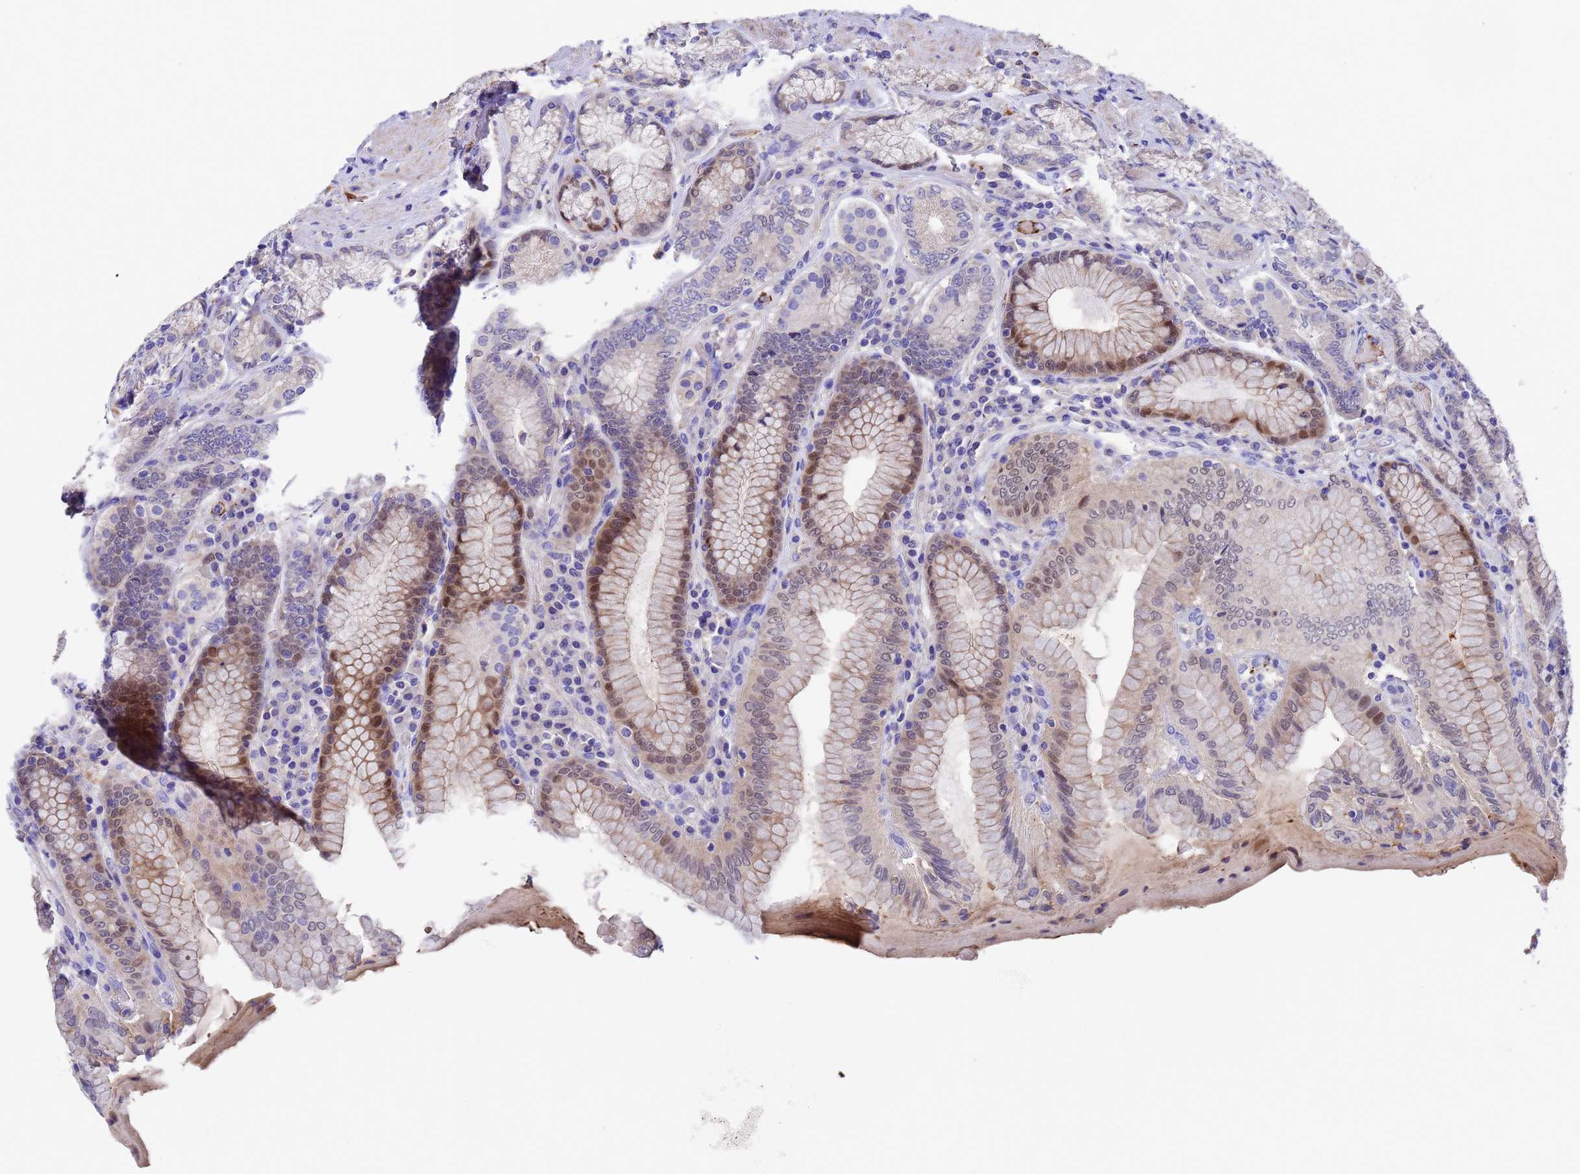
{"staining": {"intensity": "moderate", "quantity": "25%-75%", "location": "cytoplasmic/membranous,nuclear"}, "tissue": "stomach", "cell_type": "Glandular cells", "image_type": "normal", "snomed": [{"axis": "morphology", "description": "Normal tissue, NOS"}, {"axis": "topography", "description": "Stomach, upper"}, {"axis": "topography", "description": "Stomach, lower"}], "caption": "This histopathology image exhibits immunohistochemistry (IHC) staining of benign human stomach, with medium moderate cytoplasmic/membranous,nuclear expression in about 25%-75% of glandular cells.", "gene": "ELP6", "patient": {"sex": "female", "age": 76}}